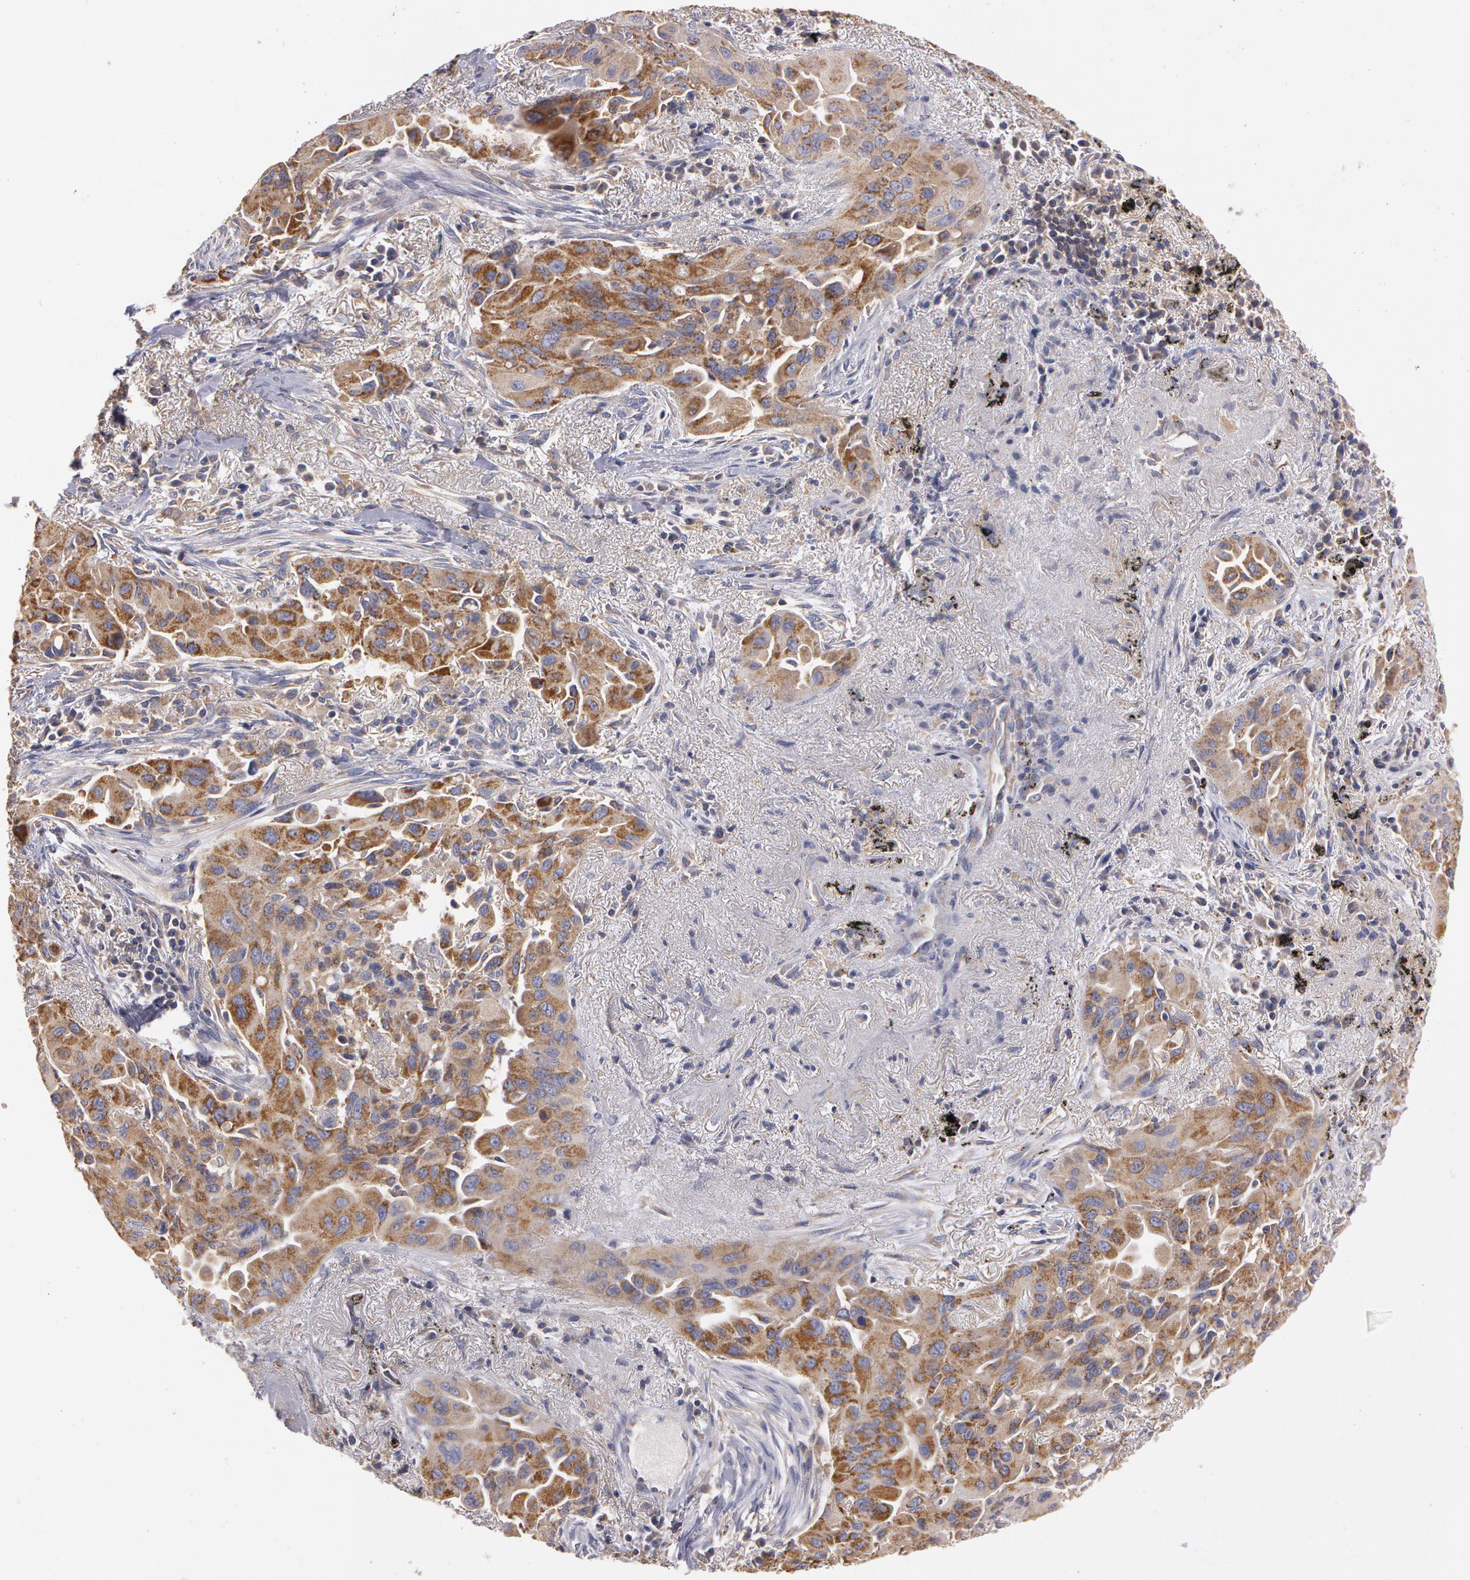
{"staining": {"intensity": "moderate", "quantity": ">75%", "location": "cytoplasmic/membranous"}, "tissue": "lung cancer", "cell_type": "Tumor cells", "image_type": "cancer", "snomed": [{"axis": "morphology", "description": "Adenocarcinoma, NOS"}, {"axis": "topography", "description": "Lung"}], "caption": "Moderate cytoplasmic/membranous positivity for a protein is appreciated in about >75% of tumor cells of lung cancer using immunohistochemistry (IHC).", "gene": "NEK9", "patient": {"sex": "male", "age": 68}}